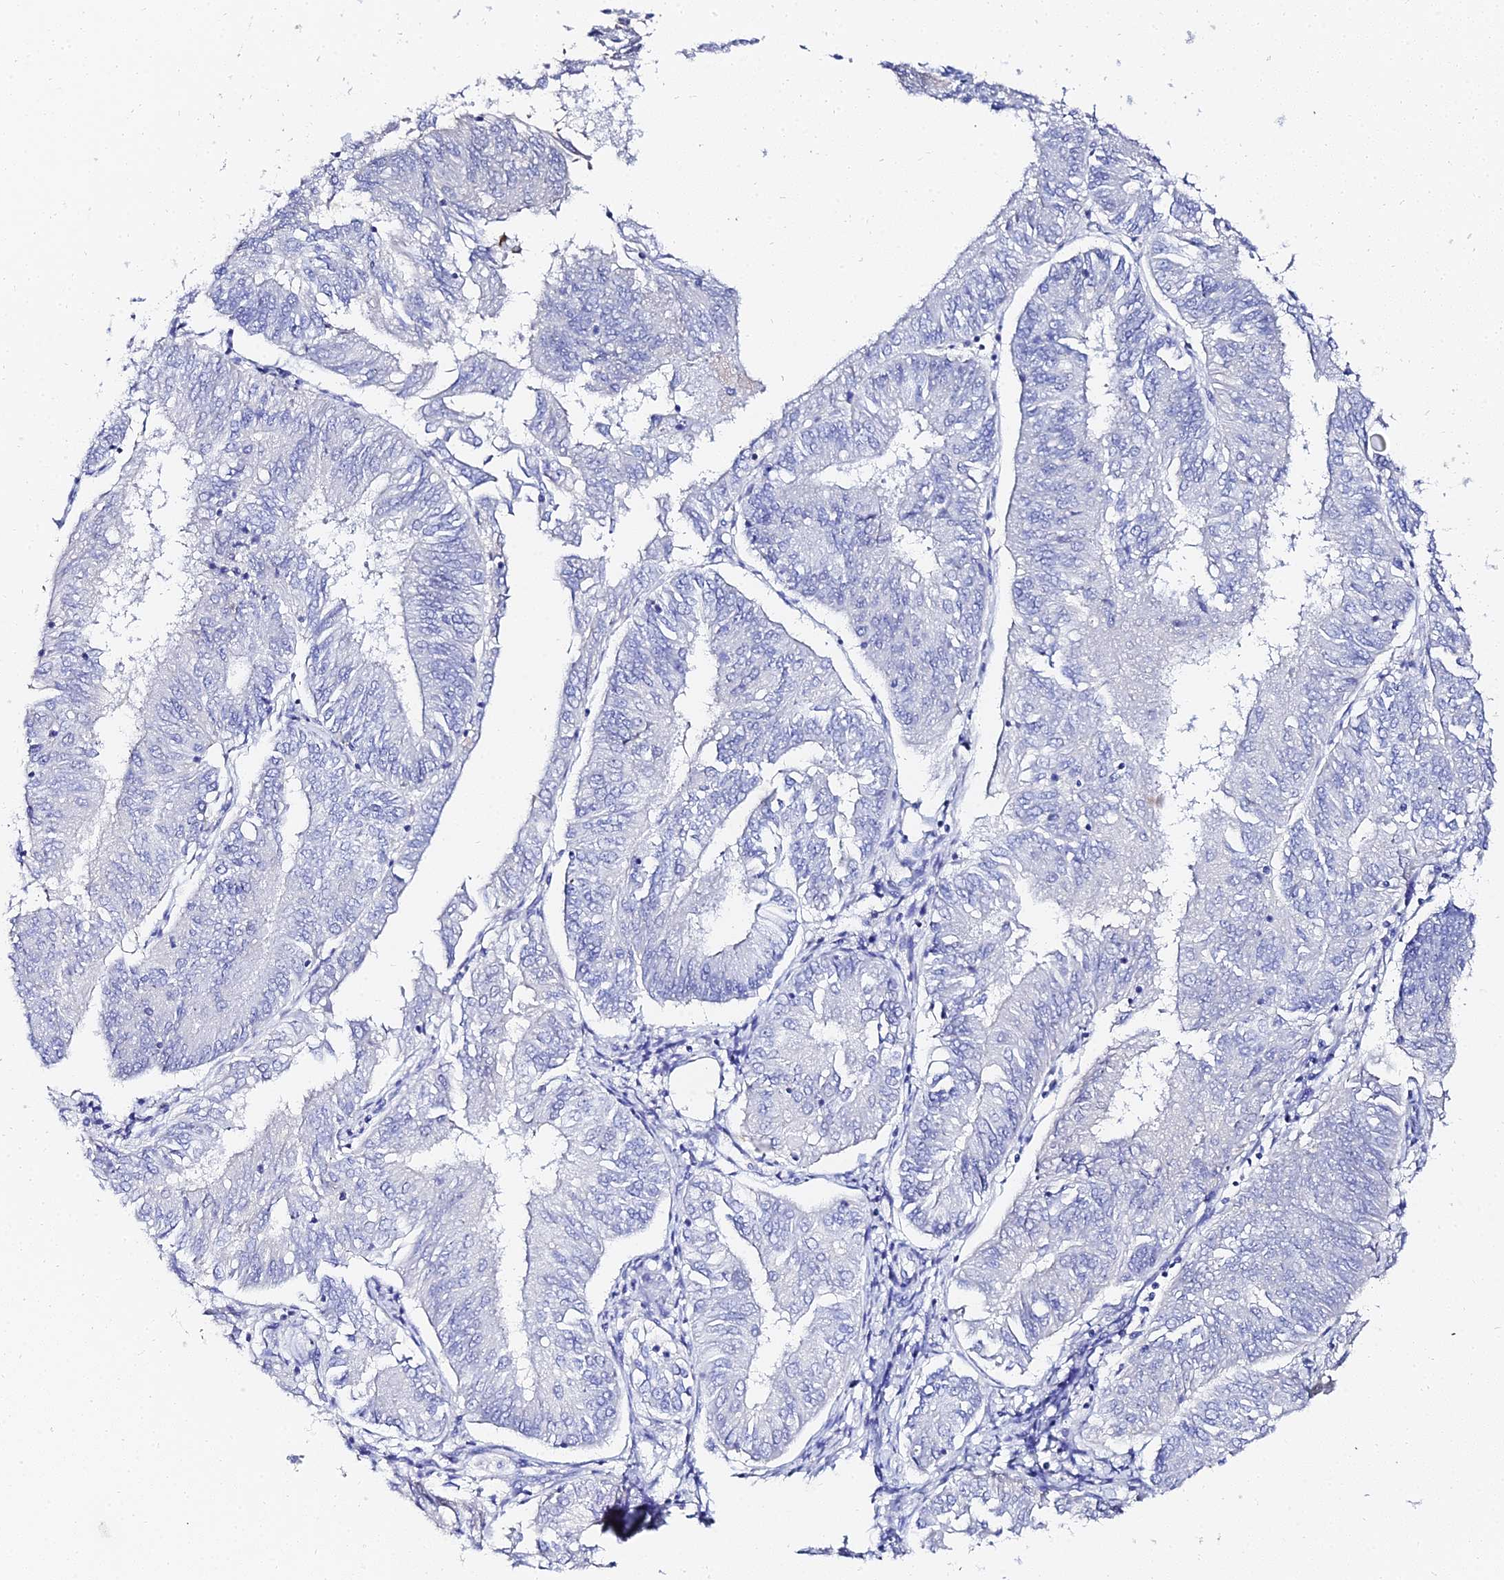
{"staining": {"intensity": "negative", "quantity": "none", "location": "none"}, "tissue": "endometrial cancer", "cell_type": "Tumor cells", "image_type": "cancer", "snomed": [{"axis": "morphology", "description": "Adenocarcinoma, NOS"}, {"axis": "topography", "description": "Endometrium"}], "caption": "High magnification brightfield microscopy of endometrial cancer (adenocarcinoma) stained with DAB (brown) and counterstained with hematoxylin (blue): tumor cells show no significant positivity.", "gene": "KRT17", "patient": {"sex": "female", "age": 58}}